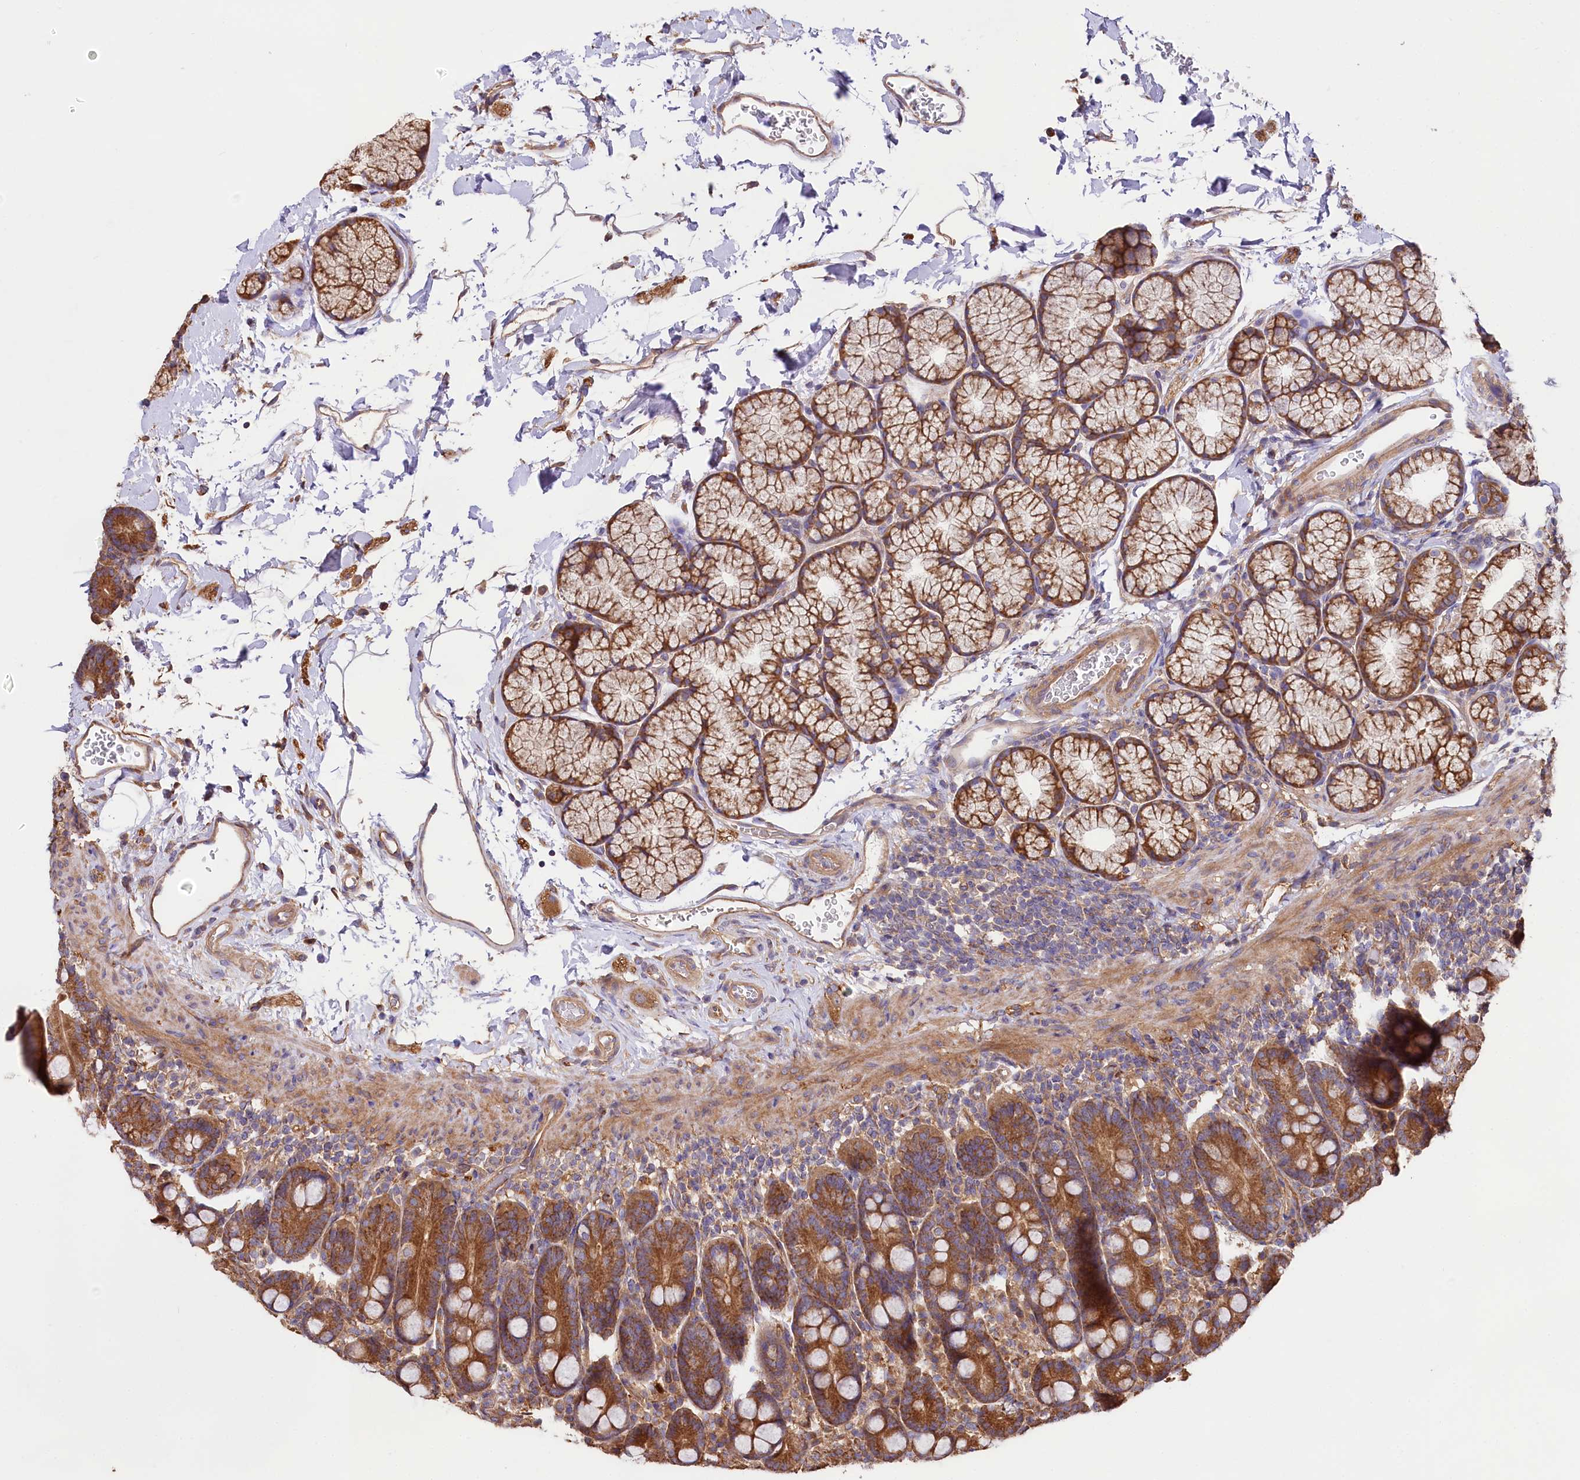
{"staining": {"intensity": "moderate", "quantity": ">75%", "location": "cytoplasmic/membranous"}, "tissue": "duodenum", "cell_type": "Glandular cells", "image_type": "normal", "snomed": [{"axis": "morphology", "description": "Normal tissue, NOS"}, {"axis": "topography", "description": "Duodenum"}], "caption": "DAB (3,3'-diaminobenzidine) immunohistochemical staining of normal duodenum exhibits moderate cytoplasmic/membranous protein staining in about >75% of glandular cells.", "gene": "CEP295", "patient": {"sex": "male", "age": 35}}